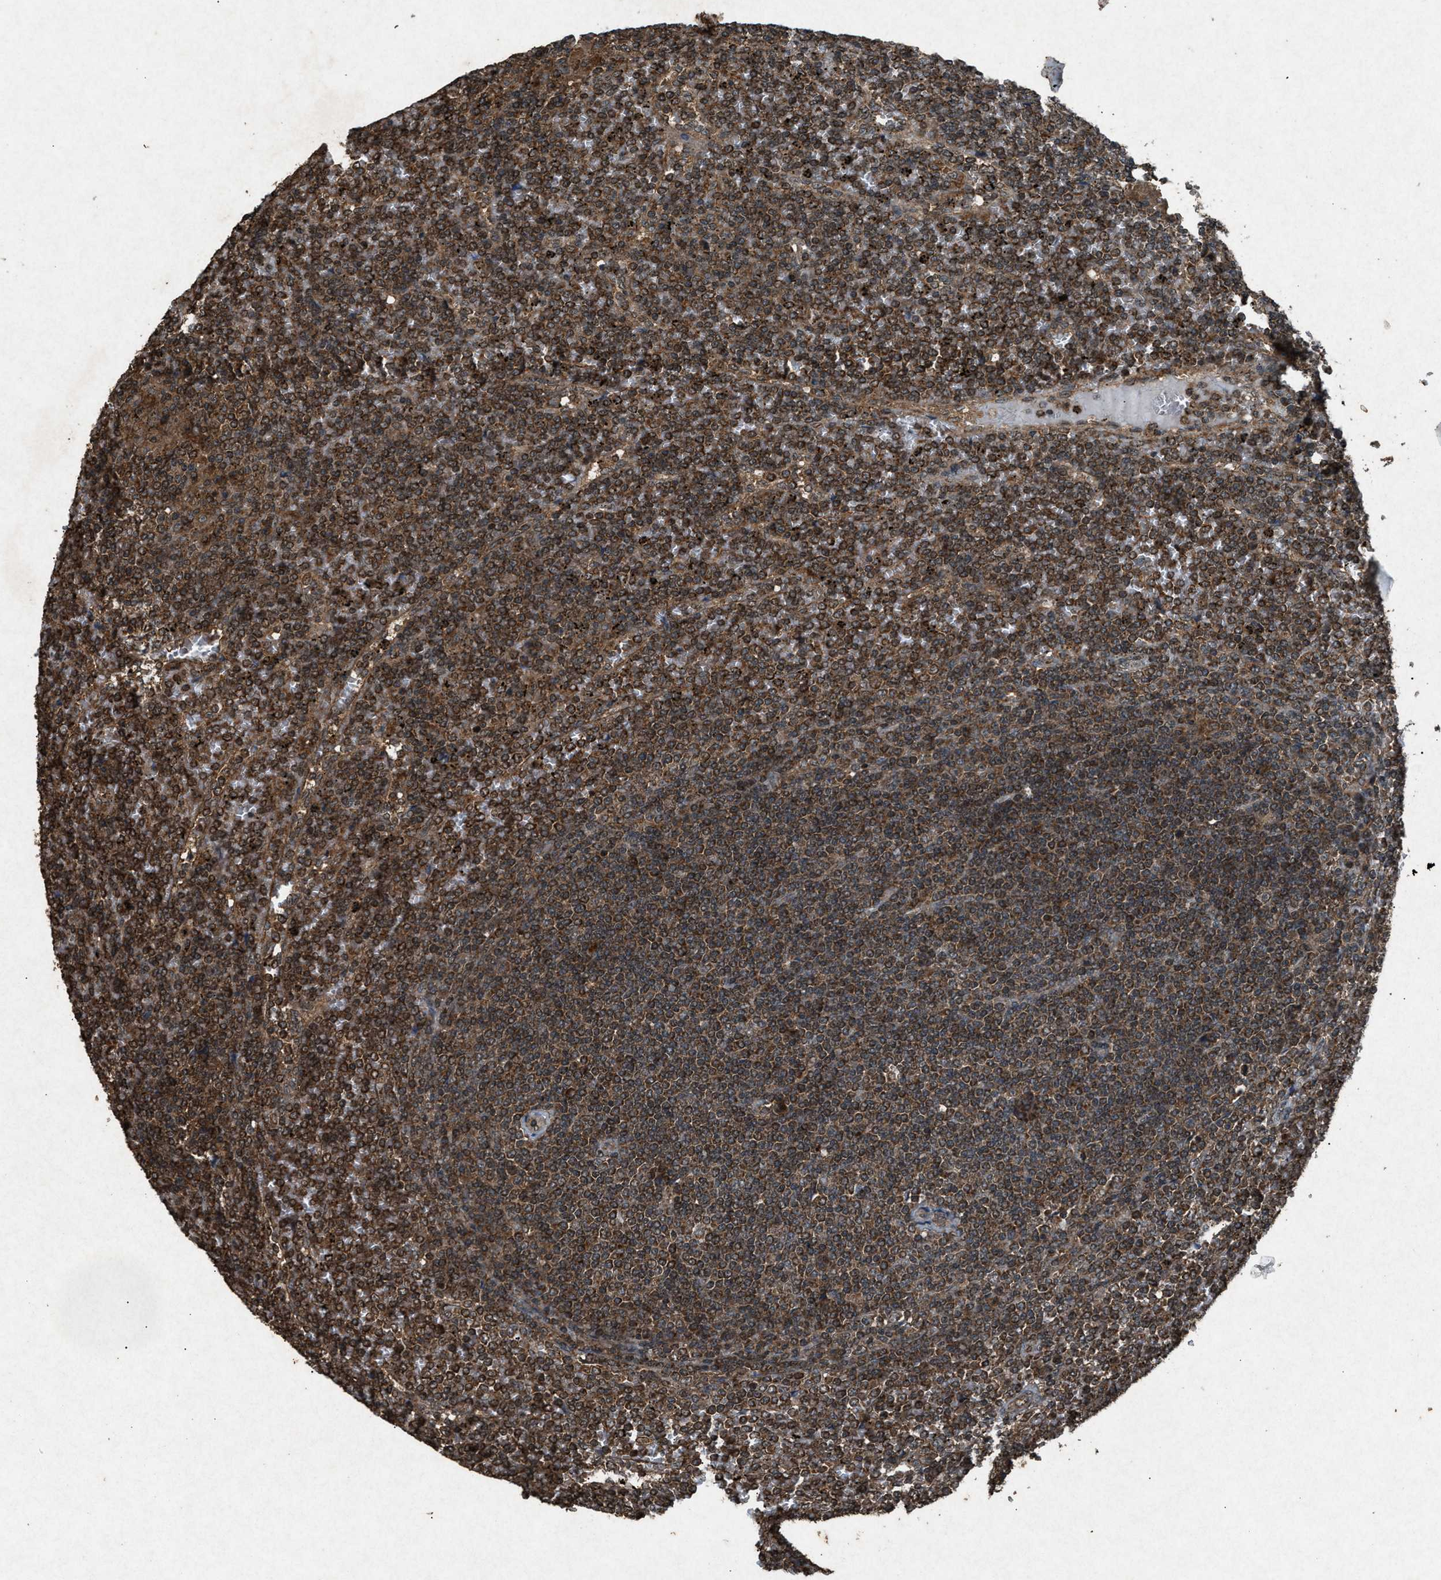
{"staining": {"intensity": "moderate", "quantity": ">75%", "location": "cytoplasmic/membranous"}, "tissue": "lymphoma", "cell_type": "Tumor cells", "image_type": "cancer", "snomed": [{"axis": "morphology", "description": "Malignant lymphoma, non-Hodgkin's type, Low grade"}, {"axis": "topography", "description": "Spleen"}], "caption": "A photomicrograph of human lymphoma stained for a protein demonstrates moderate cytoplasmic/membranous brown staining in tumor cells.", "gene": "OAS1", "patient": {"sex": "female", "age": 19}}